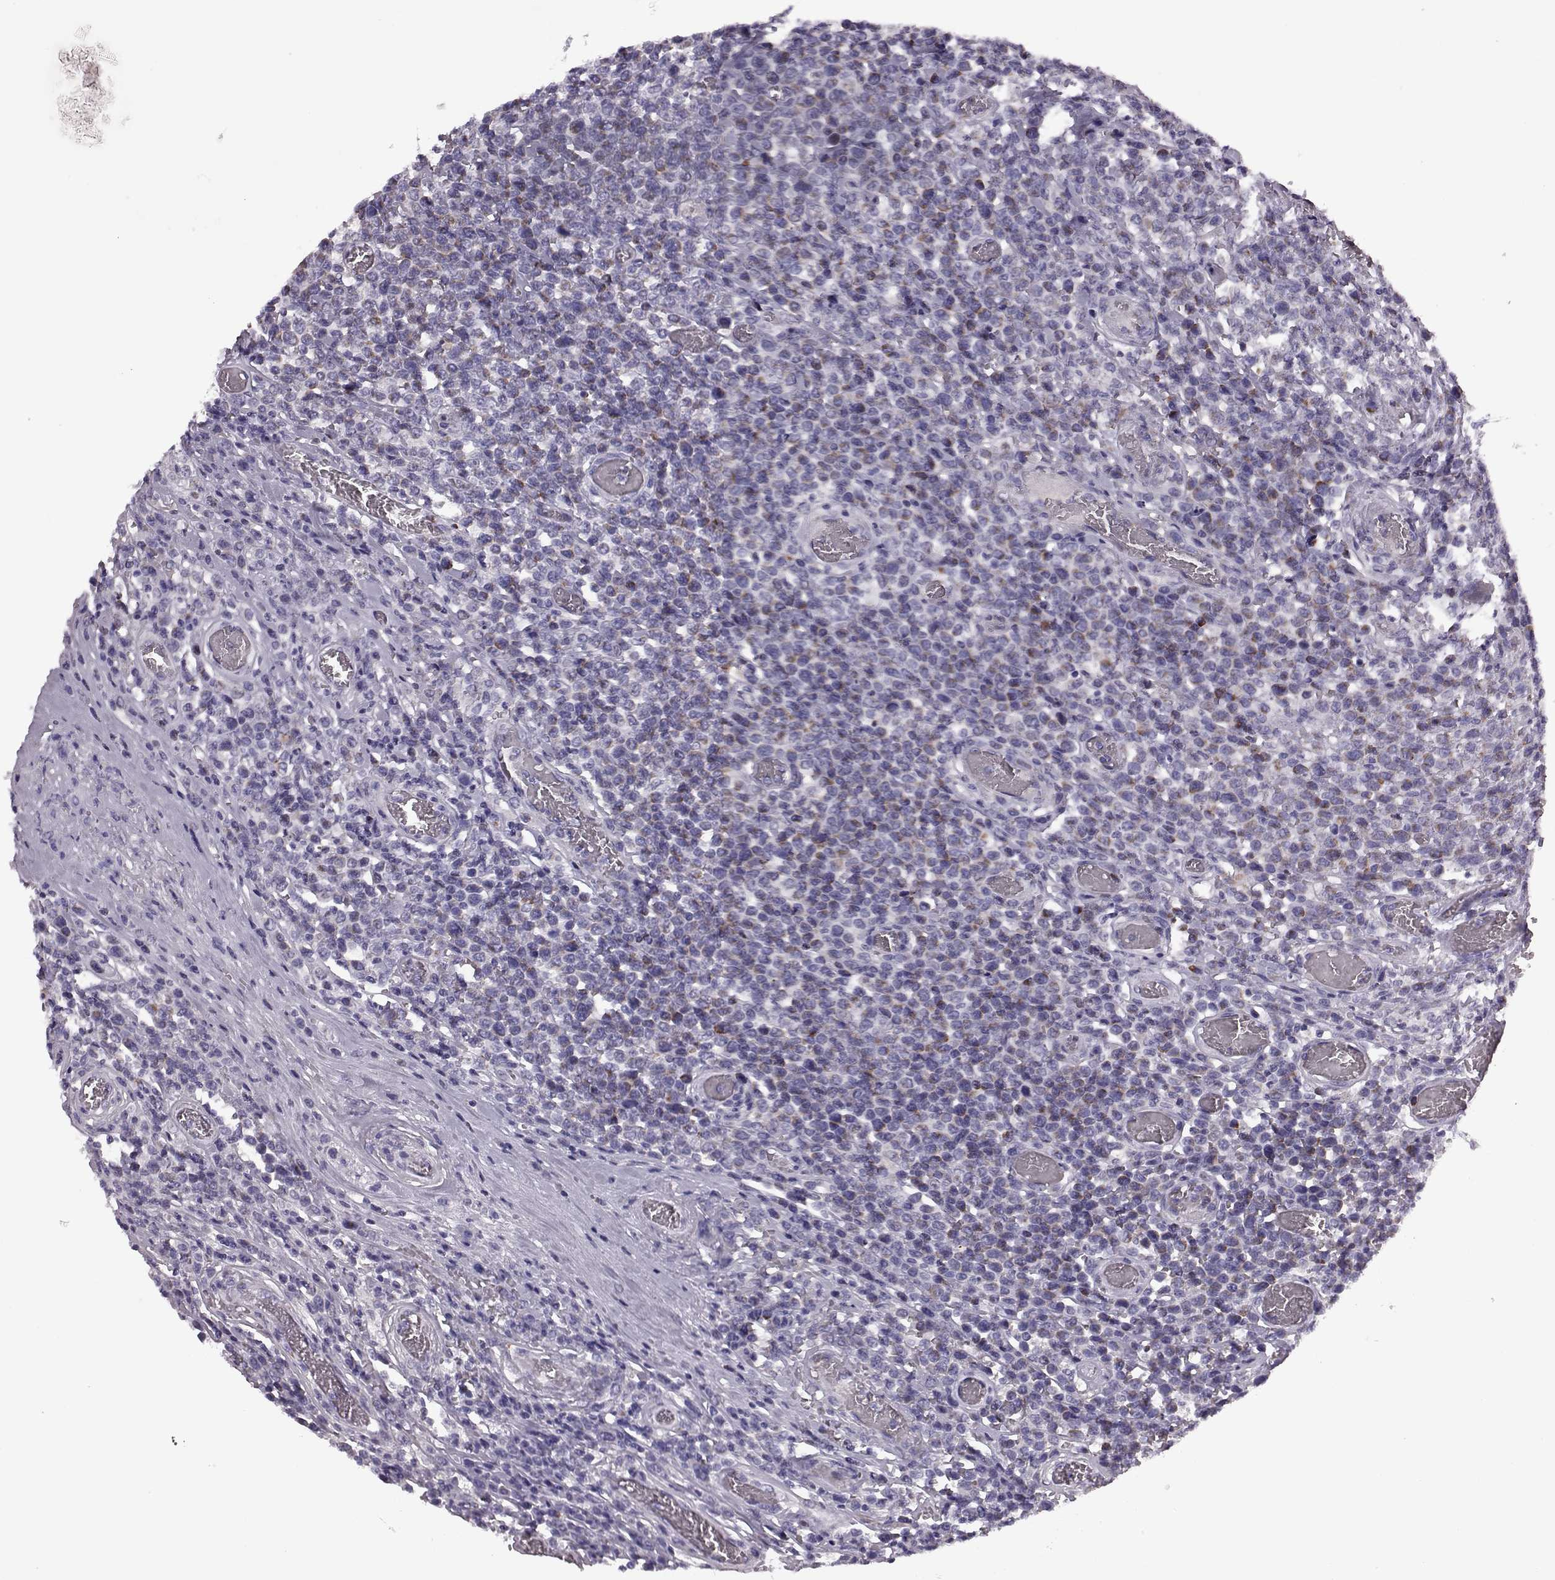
{"staining": {"intensity": "negative", "quantity": "none", "location": "none"}, "tissue": "lymphoma", "cell_type": "Tumor cells", "image_type": "cancer", "snomed": [{"axis": "morphology", "description": "Malignant lymphoma, non-Hodgkin's type, High grade"}, {"axis": "topography", "description": "Soft tissue"}], "caption": "Human lymphoma stained for a protein using IHC exhibits no staining in tumor cells.", "gene": "RIMS2", "patient": {"sex": "female", "age": 56}}